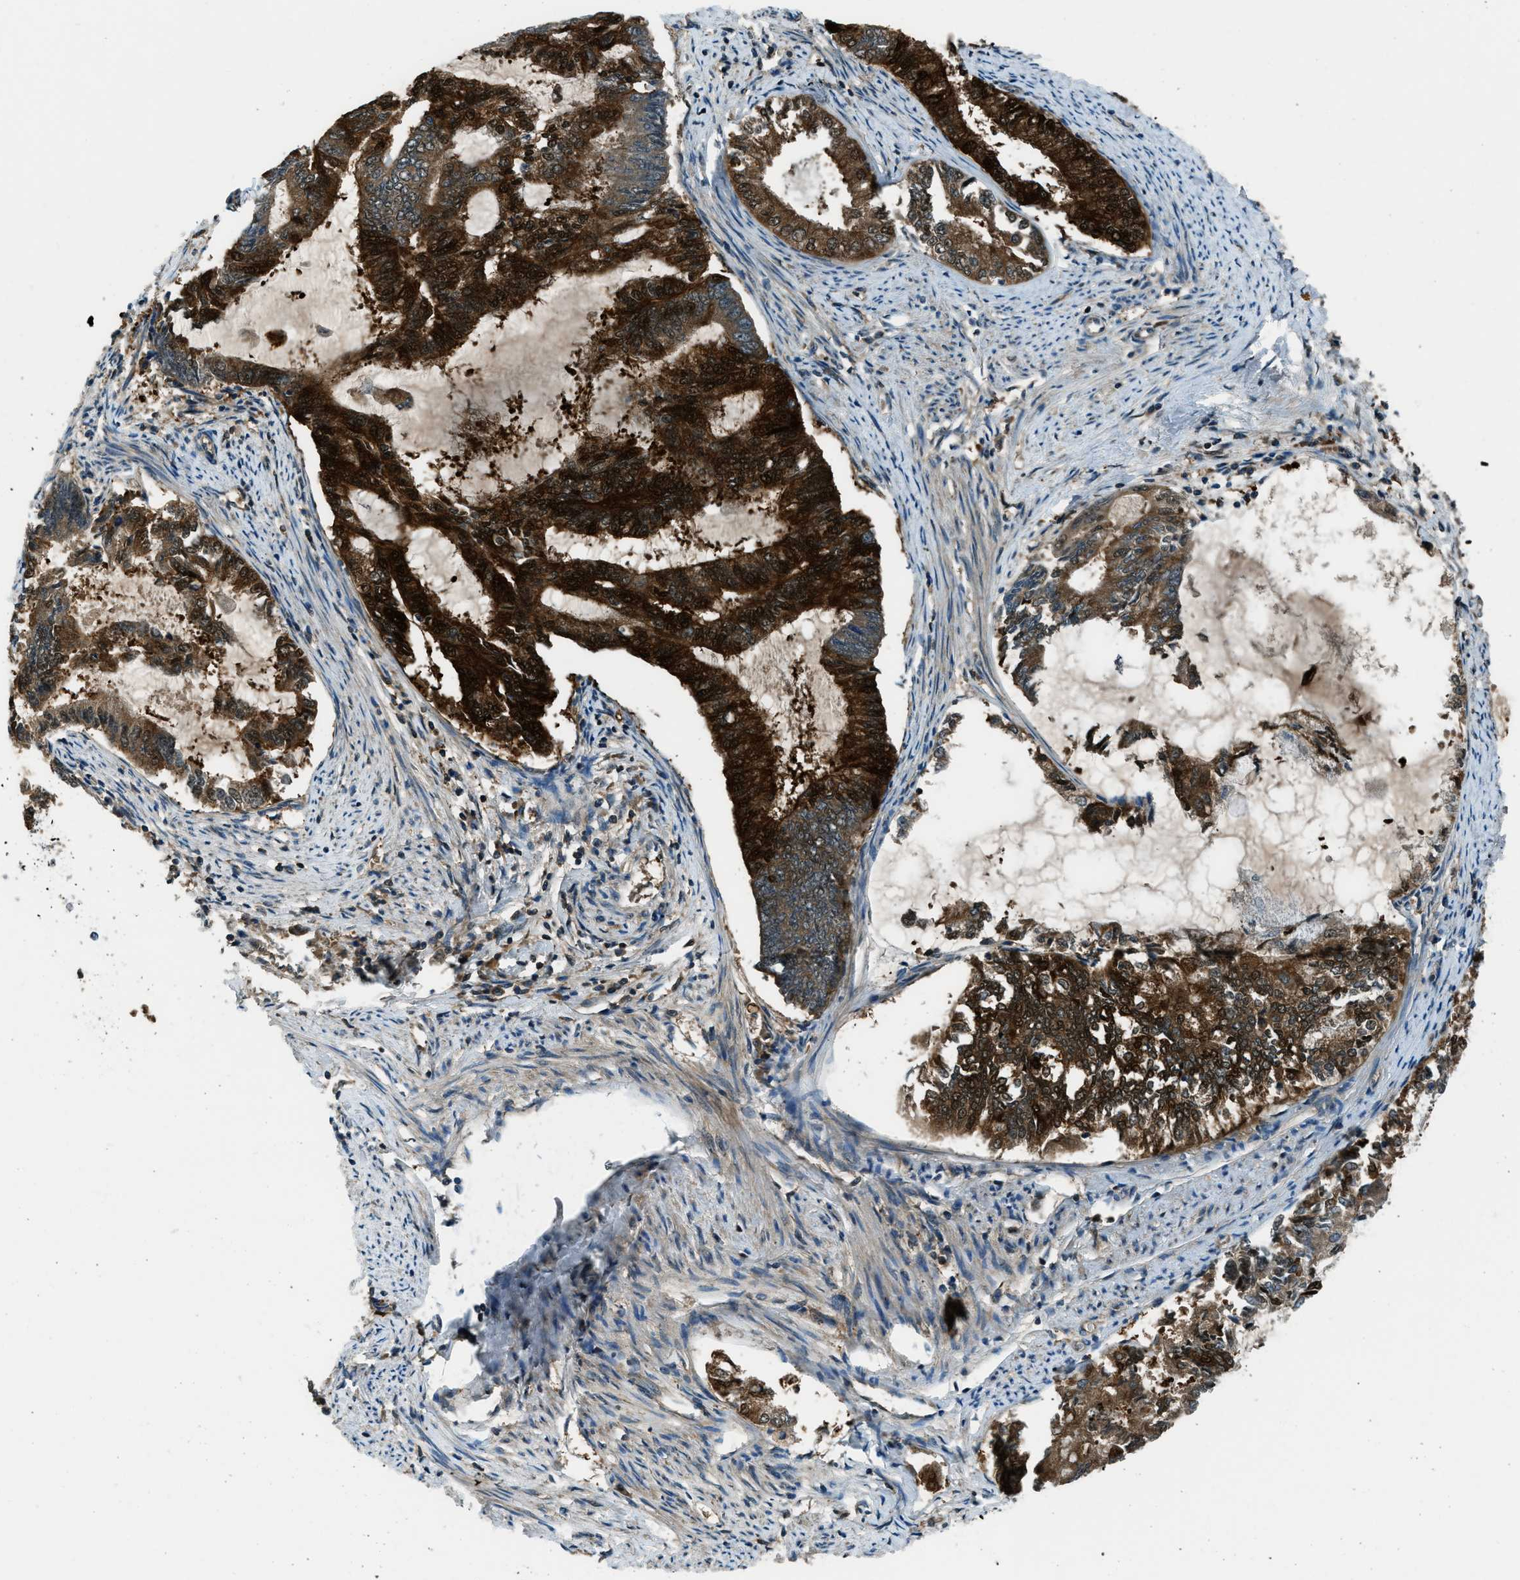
{"staining": {"intensity": "strong", "quantity": ">75%", "location": "cytoplasmic/membranous"}, "tissue": "endometrial cancer", "cell_type": "Tumor cells", "image_type": "cancer", "snomed": [{"axis": "morphology", "description": "Adenocarcinoma, NOS"}, {"axis": "topography", "description": "Endometrium"}], "caption": "This micrograph displays immunohistochemistry (IHC) staining of human adenocarcinoma (endometrial), with high strong cytoplasmic/membranous staining in approximately >75% of tumor cells.", "gene": "HEBP2", "patient": {"sex": "female", "age": 86}}